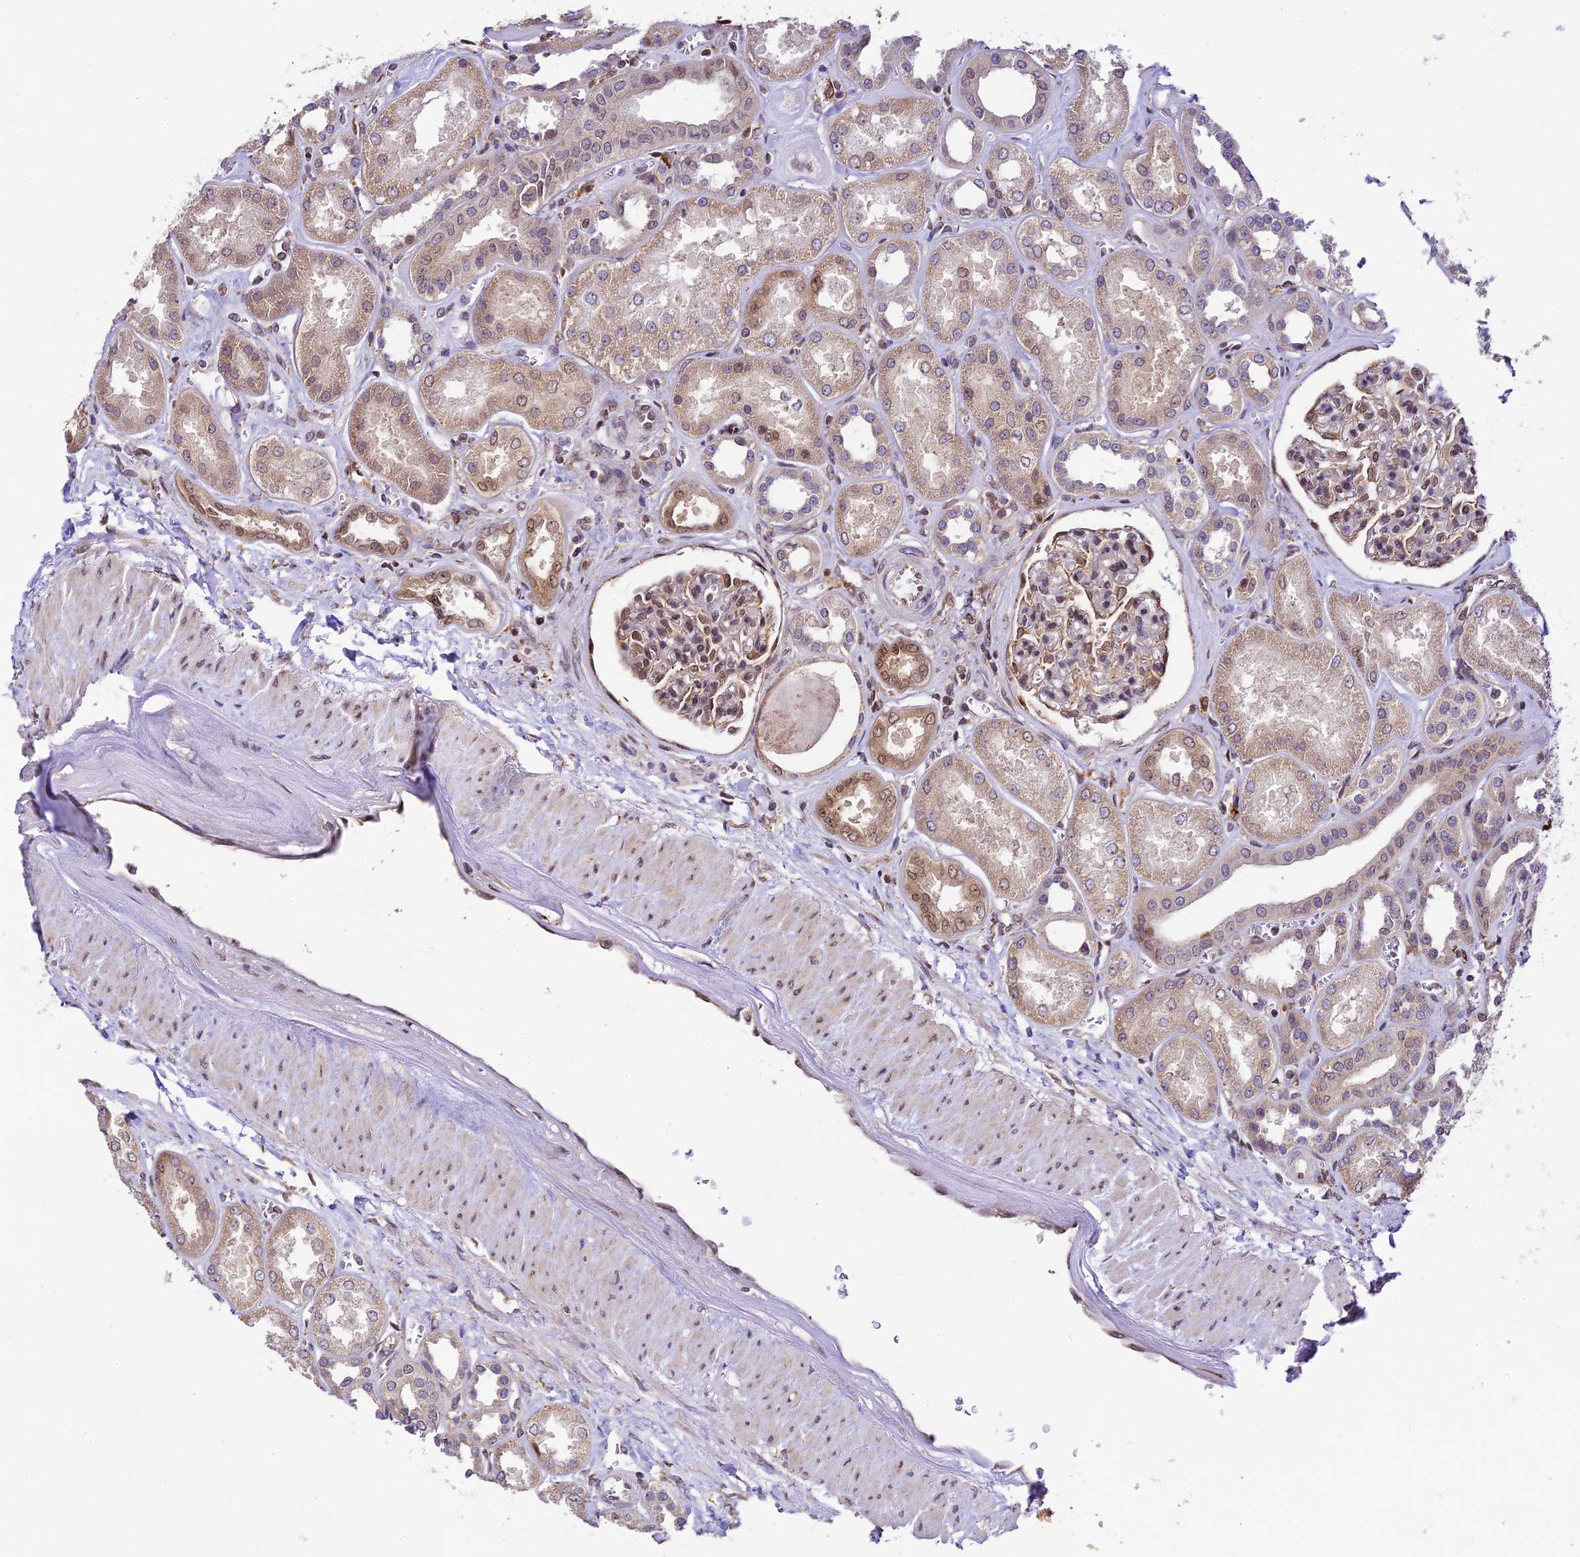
{"staining": {"intensity": "moderate", "quantity": ">75%", "location": "nuclear"}, "tissue": "kidney", "cell_type": "Cells in glomeruli", "image_type": "normal", "snomed": [{"axis": "morphology", "description": "Normal tissue, NOS"}, {"axis": "morphology", "description": "Adenocarcinoma, NOS"}, {"axis": "topography", "description": "Kidney"}], "caption": "Immunohistochemistry photomicrograph of normal human kidney stained for a protein (brown), which reveals medium levels of moderate nuclear positivity in approximately >75% of cells in glomeruli.", "gene": "TRIM22", "patient": {"sex": "female", "age": 68}}